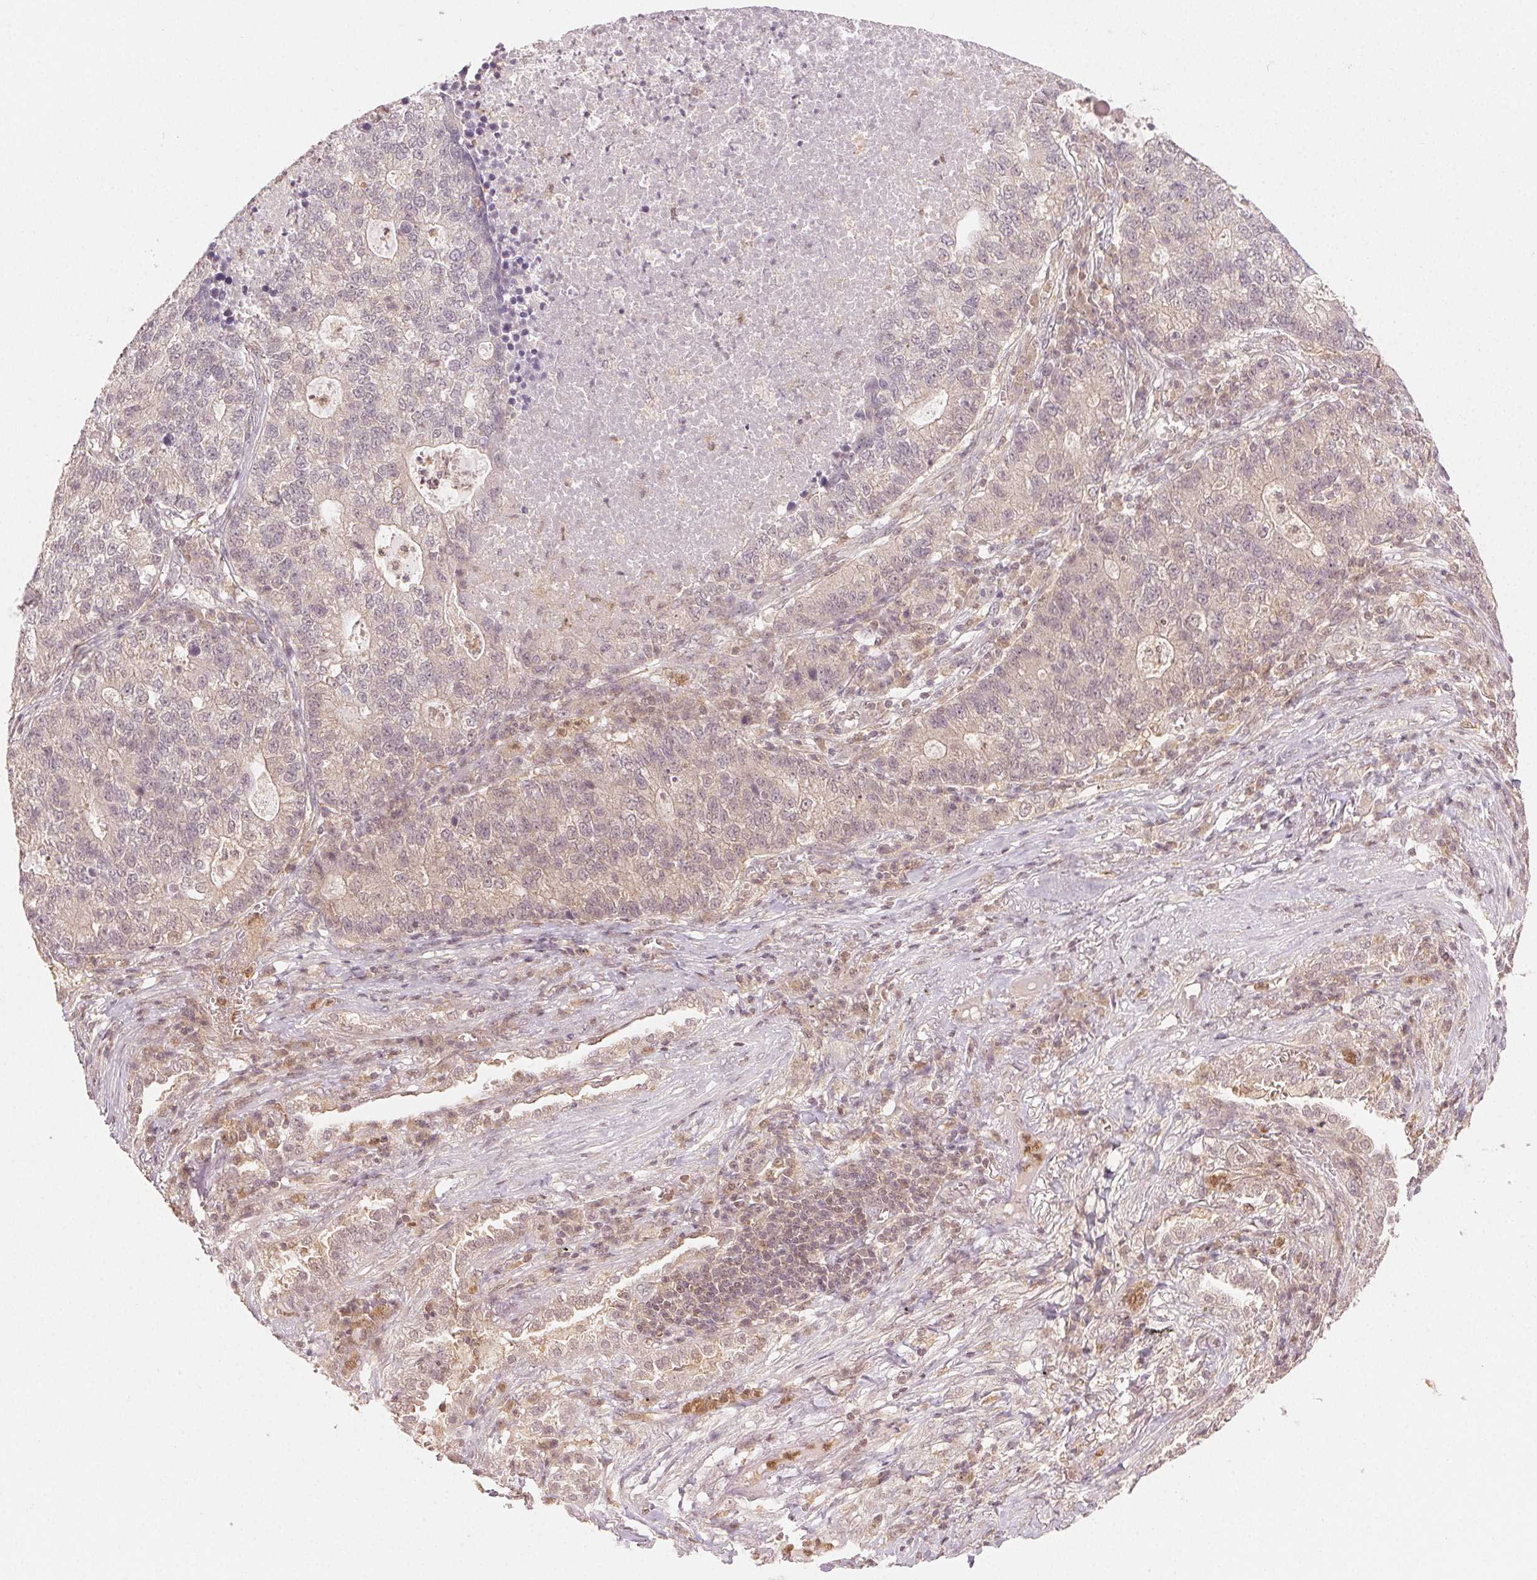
{"staining": {"intensity": "weak", "quantity": "<25%", "location": "cytoplasmic/membranous,nuclear"}, "tissue": "lung cancer", "cell_type": "Tumor cells", "image_type": "cancer", "snomed": [{"axis": "morphology", "description": "Adenocarcinoma, NOS"}, {"axis": "topography", "description": "Lung"}], "caption": "There is no significant expression in tumor cells of lung cancer.", "gene": "MAPK14", "patient": {"sex": "male", "age": 57}}